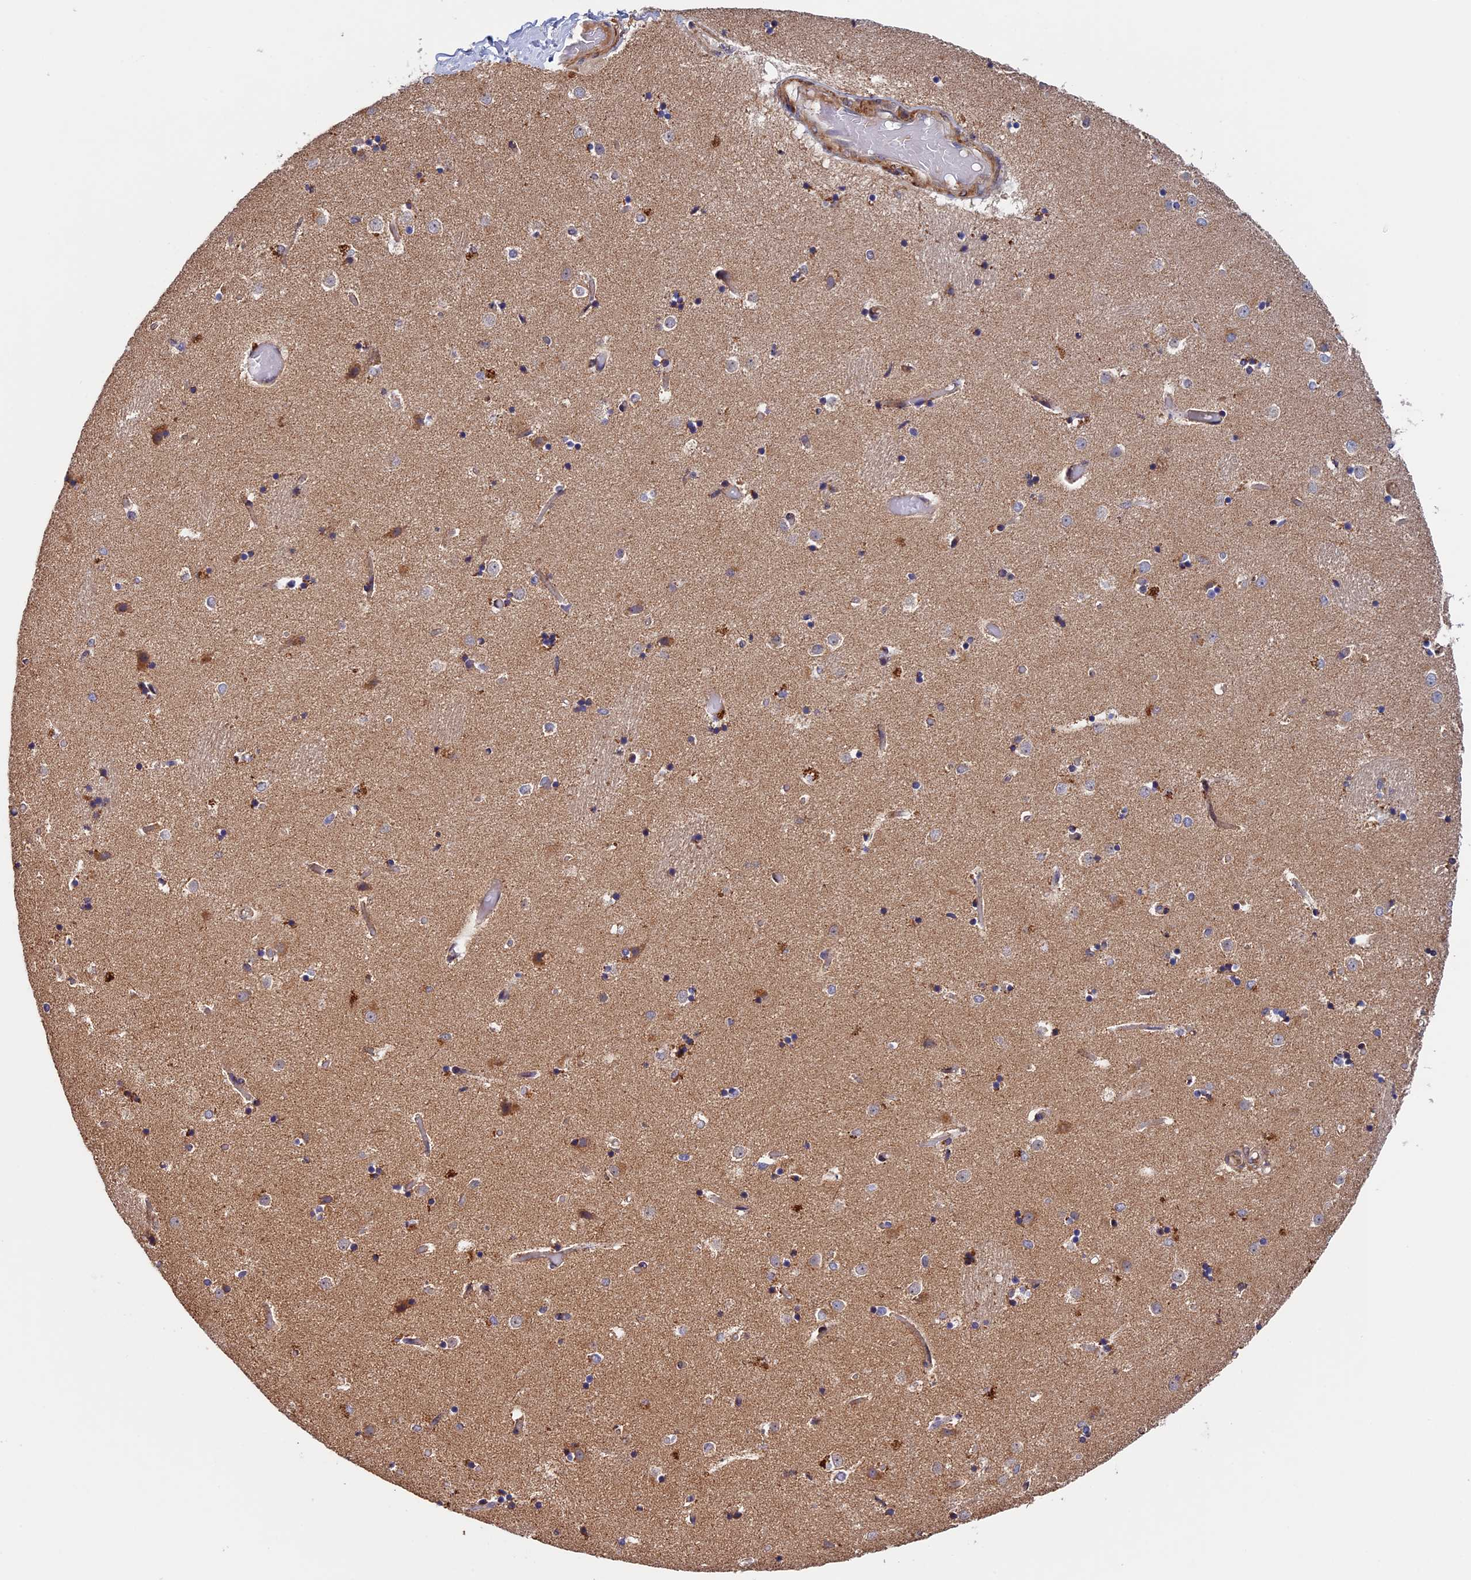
{"staining": {"intensity": "negative", "quantity": "none", "location": "none"}, "tissue": "caudate", "cell_type": "Glial cells", "image_type": "normal", "snomed": [{"axis": "morphology", "description": "Normal tissue, NOS"}, {"axis": "topography", "description": "Lateral ventricle wall"}], "caption": "Glial cells are negative for protein expression in unremarkable human caudate. The staining was performed using DAB (3,3'-diaminobenzidine) to visualize the protein expression in brown, while the nuclei were stained in blue with hematoxylin (Magnification: 20x).", "gene": "RNF17", "patient": {"sex": "female", "age": 52}}